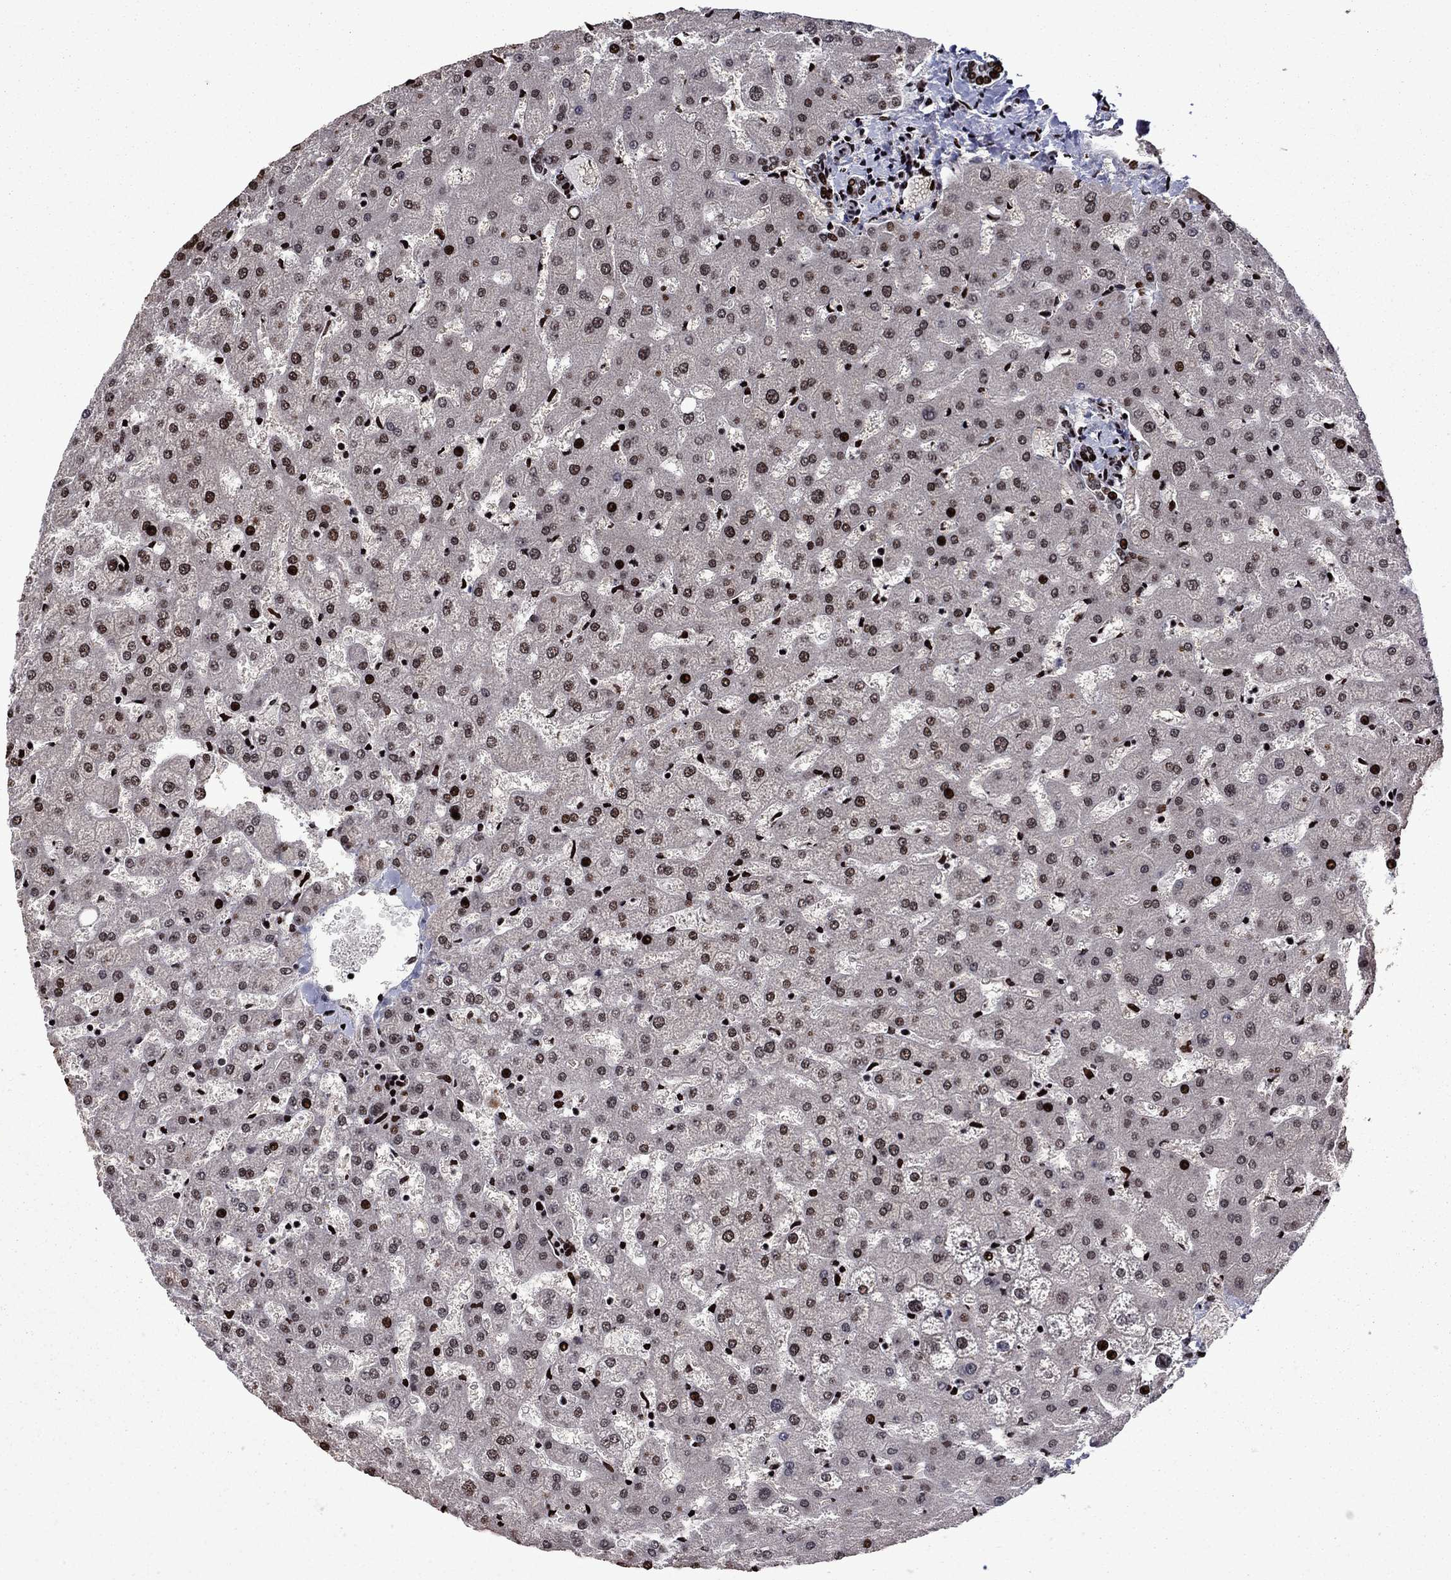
{"staining": {"intensity": "strong", "quantity": ">75%", "location": "nuclear"}, "tissue": "liver", "cell_type": "Cholangiocytes", "image_type": "normal", "snomed": [{"axis": "morphology", "description": "Normal tissue, NOS"}, {"axis": "topography", "description": "Liver"}], "caption": "Strong nuclear positivity is present in approximately >75% of cholangiocytes in unremarkable liver.", "gene": "LIMK1", "patient": {"sex": "female", "age": 50}}